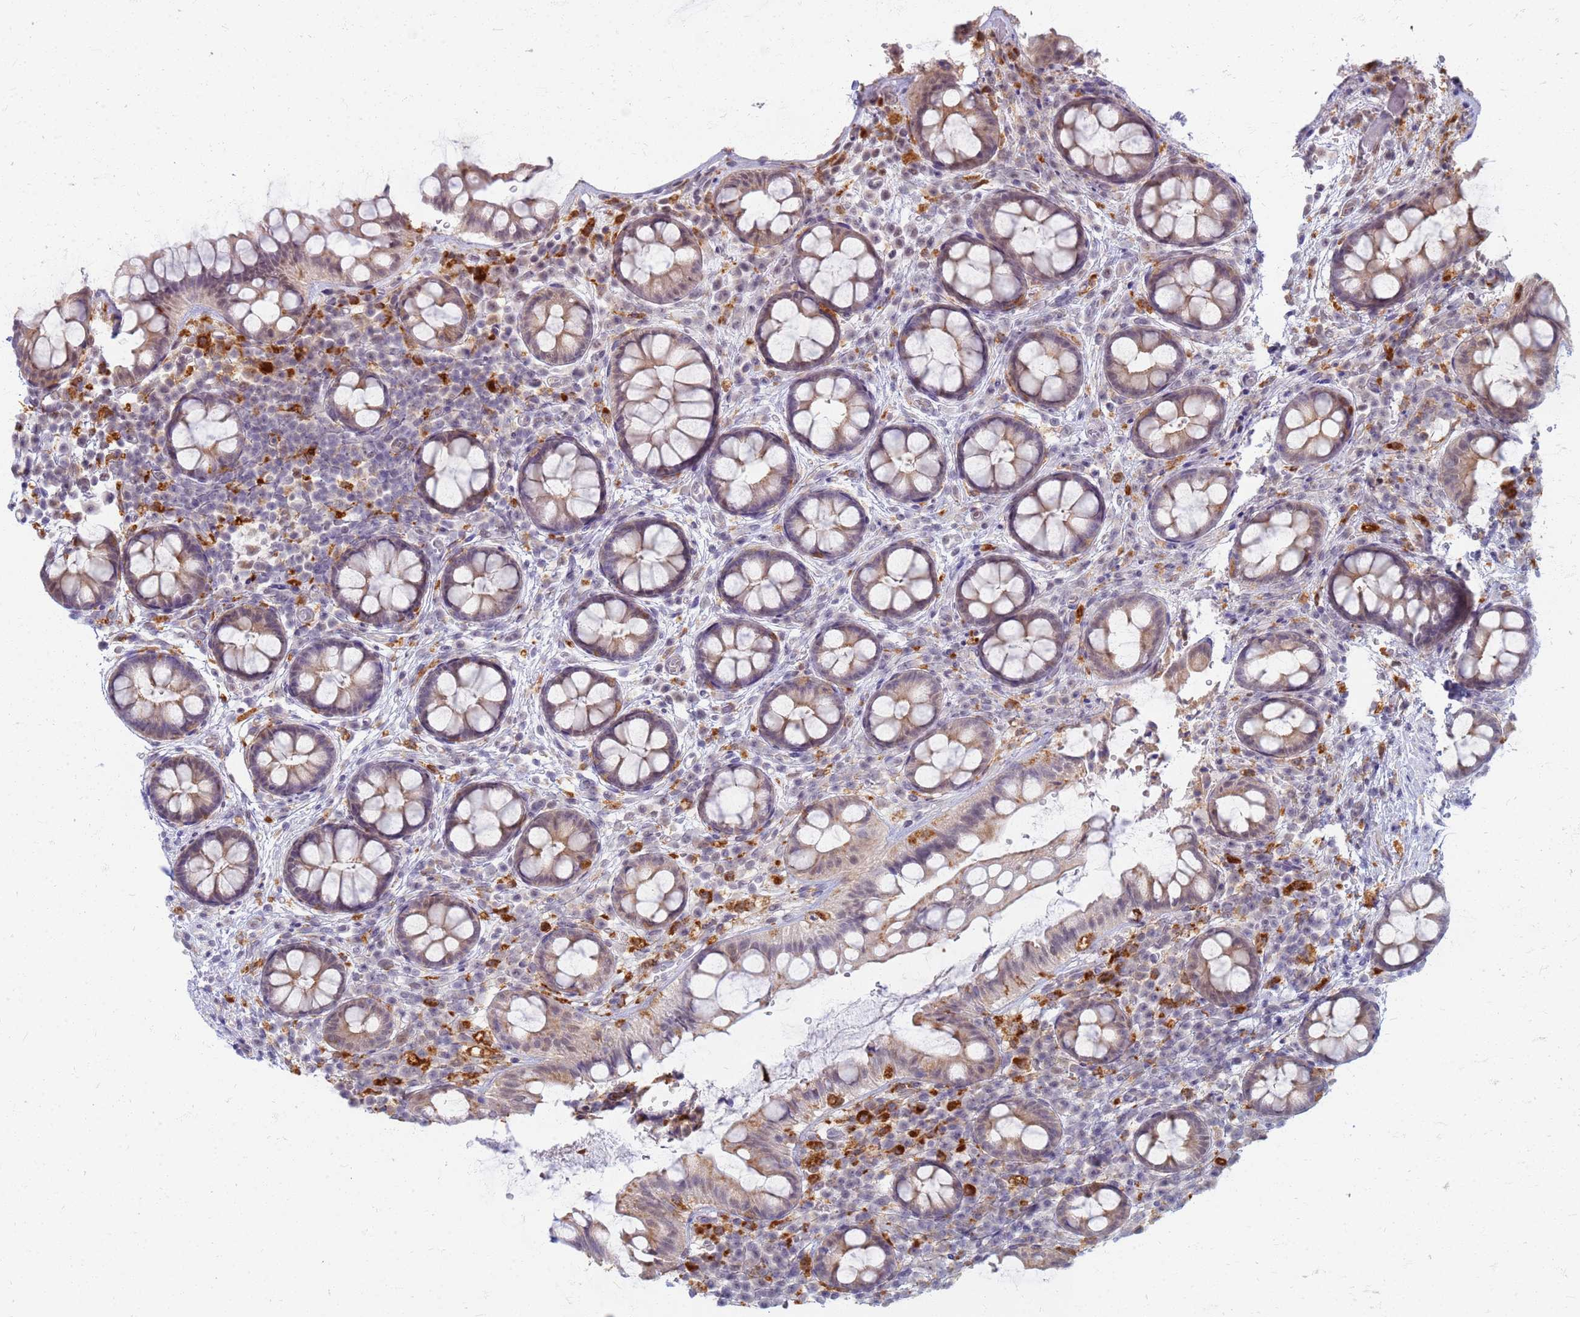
{"staining": {"intensity": "weak", "quantity": "25%-75%", "location": "cytoplasmic/membranous,nuclear"}, "tissue": "rectum", "cell_type": "Glandular cells", "image_type": "normal", "snomed": [{"axis": "morphology", "description": "Normal tissue, NOS"}, {"axis": "topography", "description": "Rectum"}, {"axis": "topography", "description": "Peripheral nerve tissue"}], "caption": "Protein expression analysis of unremarkable human rectum reveals weak cytoplasmic/membranous,nuclear positivity in approximately 25%-75% of glandular cells. (DAB (3,3'-diaminobenzidine) IHC, brown staining for protein, blue staining for nuclei).", "gene": "ATP6V1E1", "patient": {"sex": "female", "age": 69}}